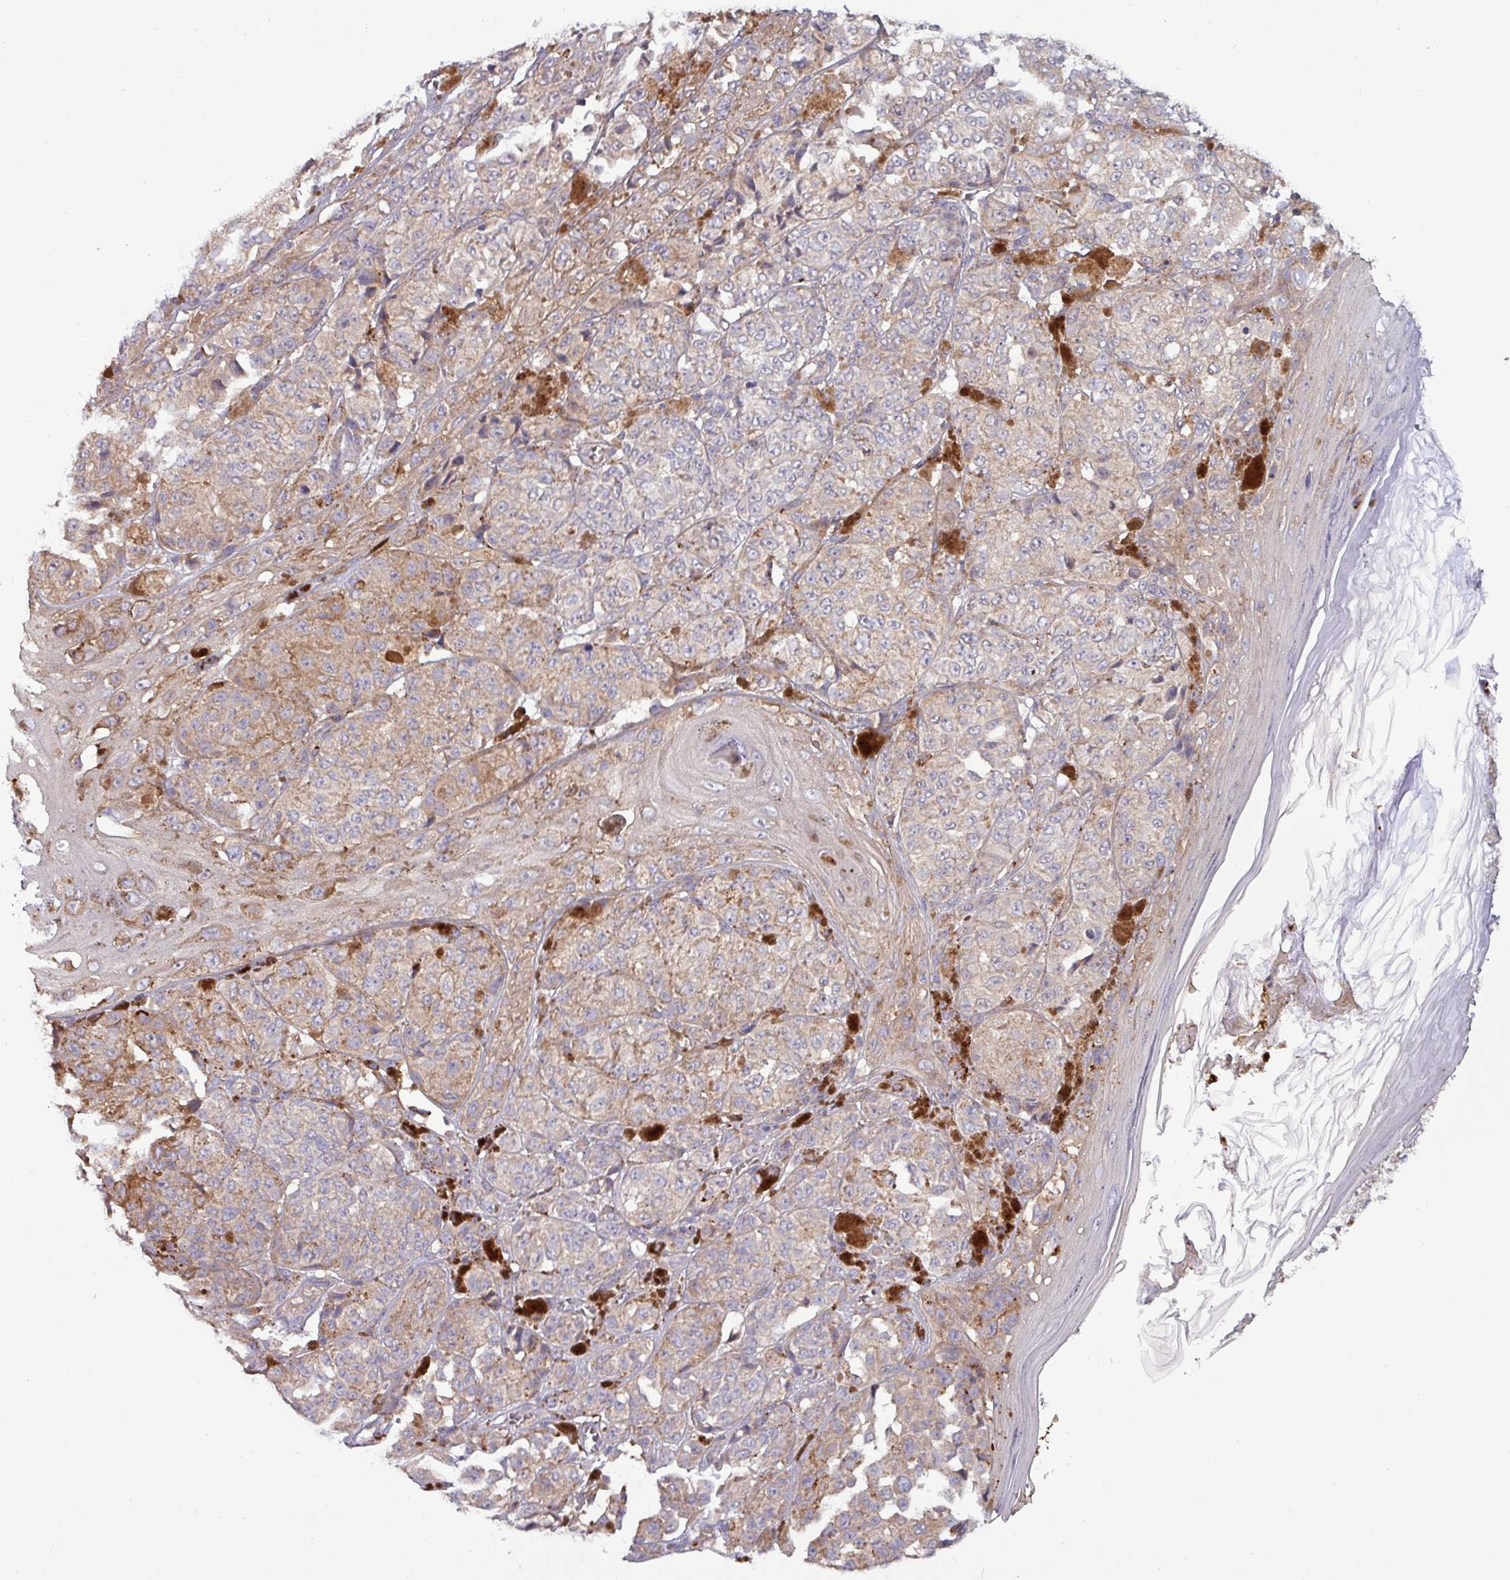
{"staining": {"intensity": "negative", "quantity": "none", "location": "none"}, "tissue": "melanoma", "cell_type": "Tumor cells", "image_type": "cancer", "snomed": [{"axis": "morphology", "description": "Malignant melanoma, NOS"}, {"axis": "topography", "description": "Skin"}], "caption": "Immunohistochemistry micrograph of neoplastic tissue: melanoma stained with DAB exhibits no significant protein expression in tumor cells.", "gene": "PLIN2", "patient": {"sex": "male", "age": 42}}